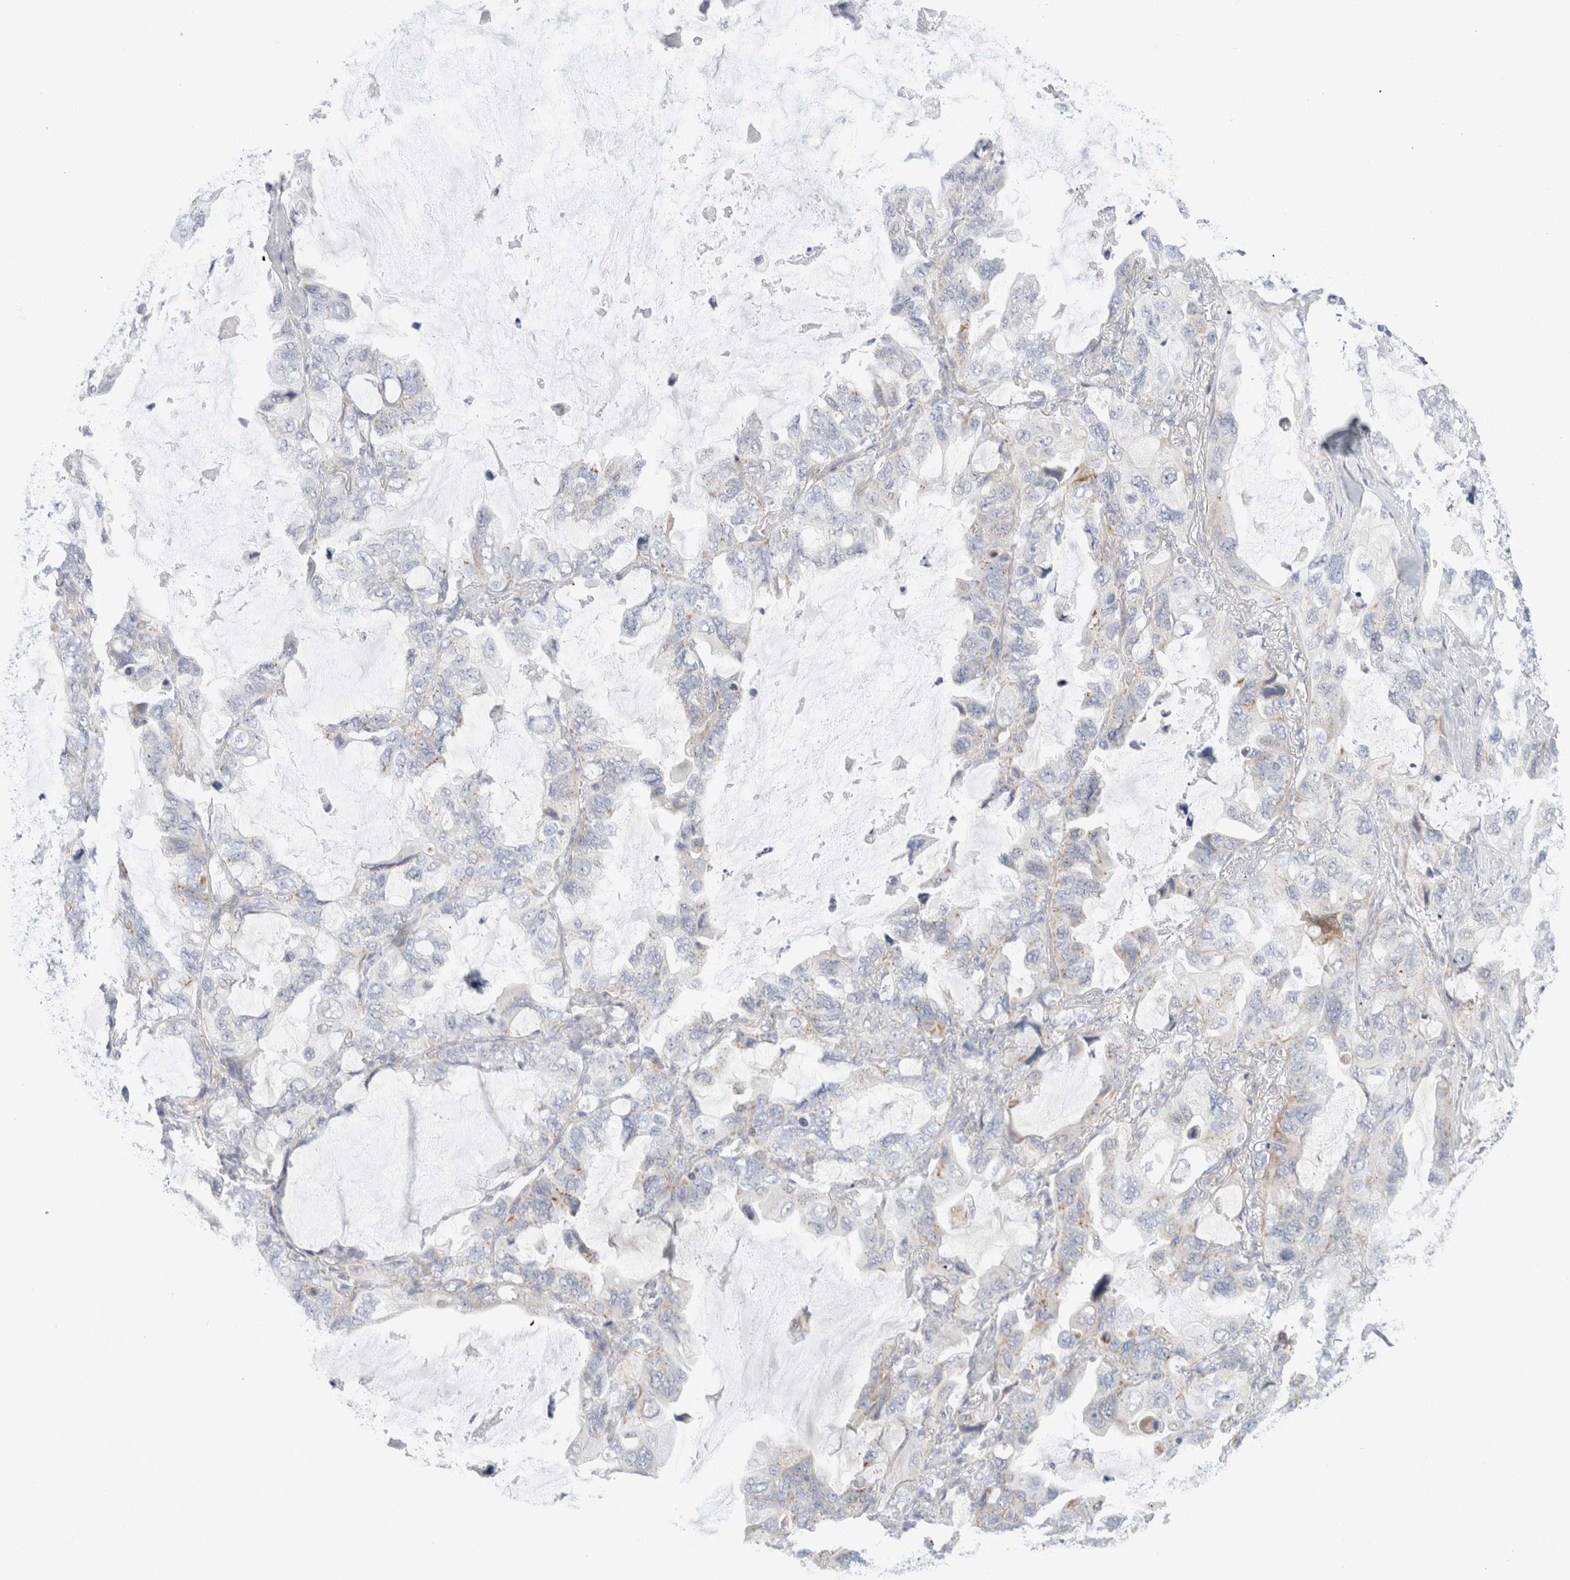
{"staining": {"intensity": "negative", "quantity": "none", "location": "none"}, "tissue": "lung cancer", "cell_type": "Tumor cells", "image_type": "cancer", "snomed": [{"axis": "morphology", "description": "Squamous cell carcinoma, NOS"}, {"axis": "topography", "description": "Lung"}], "caption": "Immunohistochemical staining of lung cancer (squamous cell carcinoma) displays no significant staining in tumor cells. The staining was performed using DAB to visualize the protein expression in brown, while the nuclei were stained in blue with hematoxylin (Magnification: 20x).", "gene": "FAHD1", "patient": {"sex": "female", "age": 73}}